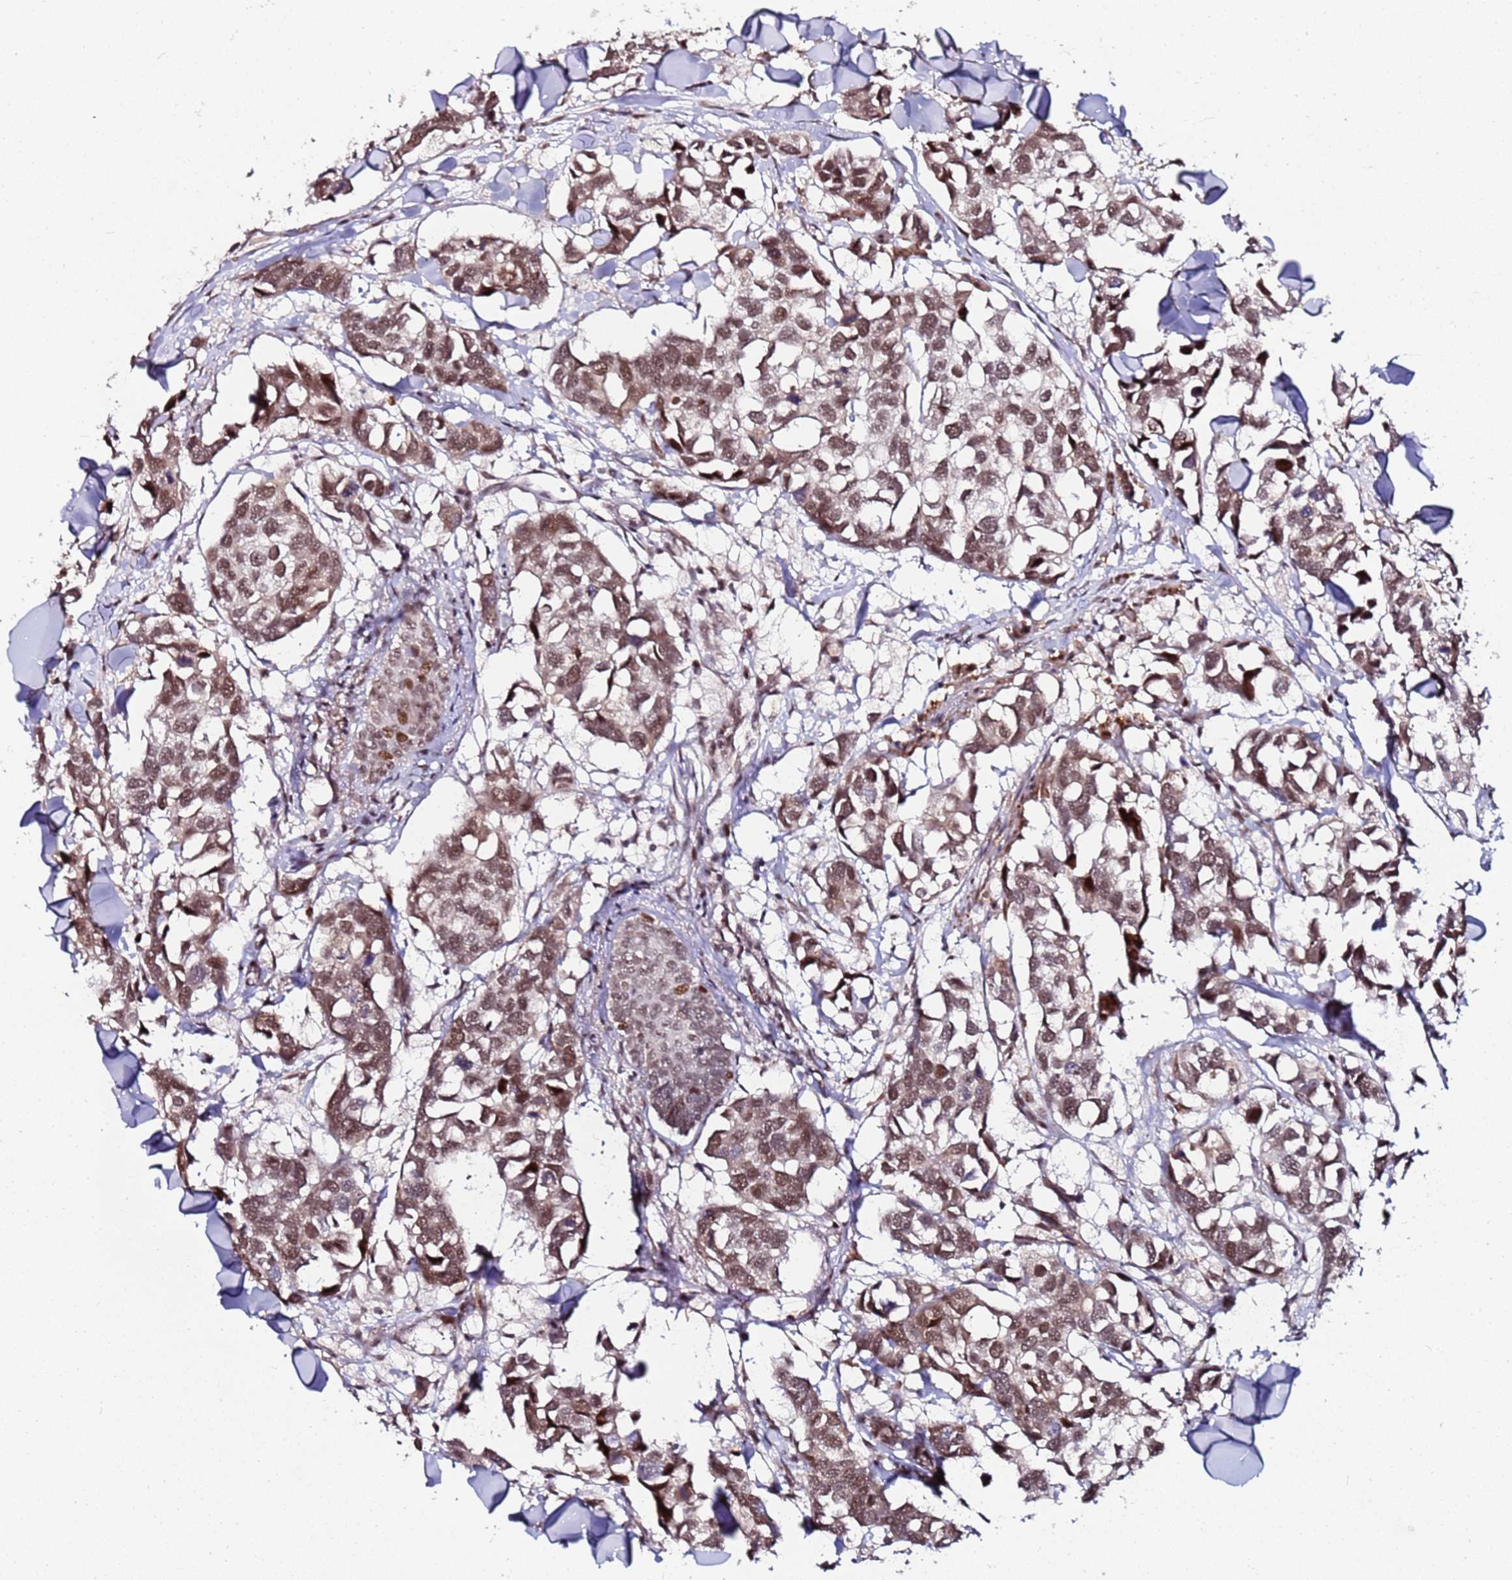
{"staining": {"intensity": "moderate", "quantity": ">75%", "location": "nuclear"}, "tissue": "breast cancer", "cell_type": "Tumor cells", "image_type": "cancer", "snomed": [{"axis": "morphology", "description": "Duct carcinoma"}, {"axis": "topography", "description": "Breast"}], "caption": "Immunohistochemical staining of breast cancer (infiltrating ductal carcinoma) shows medium levels of moderate nuclear protein staining in about >75% of tumor cells.", "gene": "PPM1H", "patient": {"sex": "female", "age": 83}}